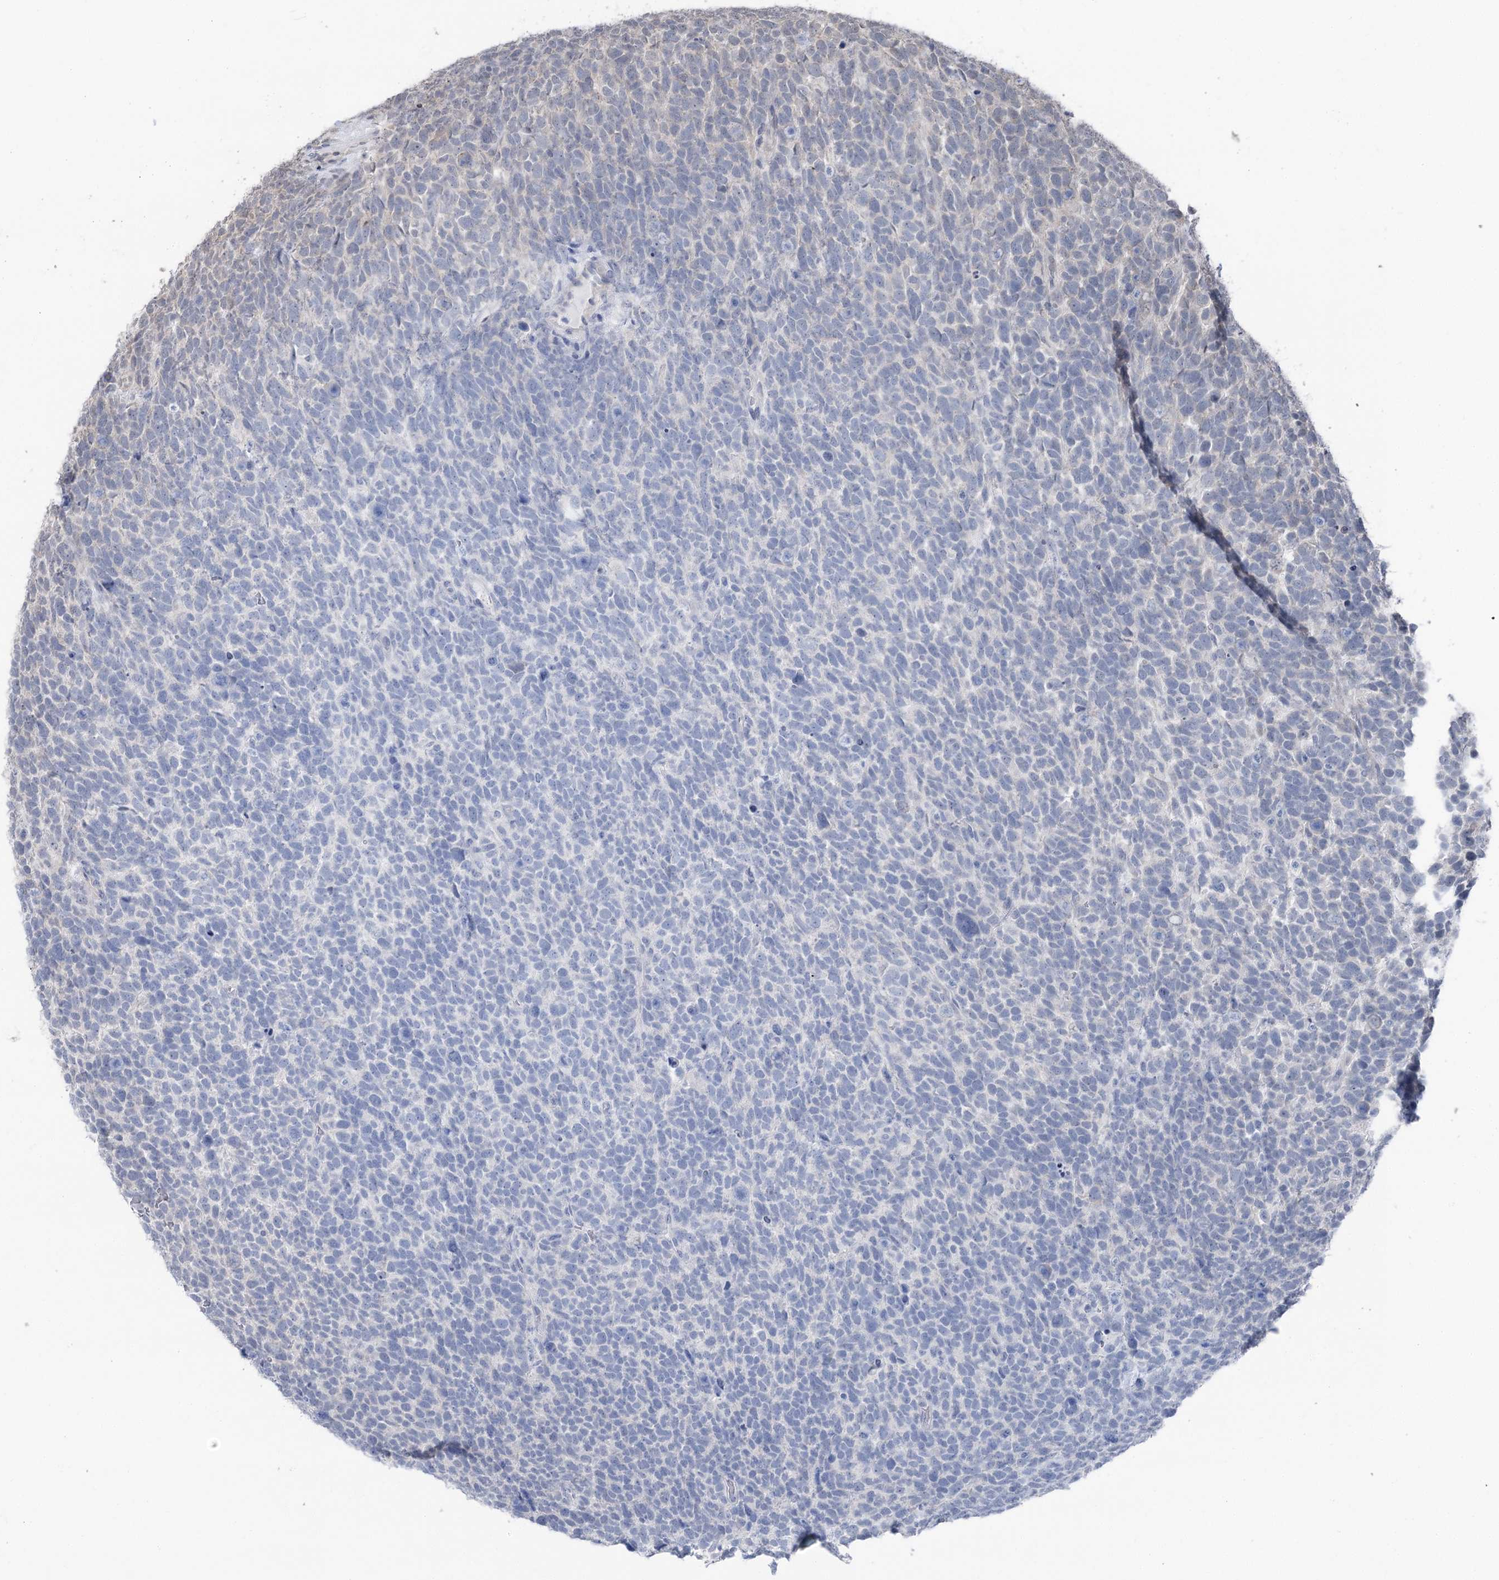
{"staining": {"intensity": "weak", "quantity": "<25%", "location": "cytoplasmic/membranous"}, "tissue": "urothelial cancer", "cell_type": "Tumor cells", "image_type": "cancer", "snomed": [{"axis": "morphology", "description": "Urothelial carcinoma, High grade"}, {"axis": "topography", "description": "Urinary bladder"}], "caption": "Tumor cells show no significant positivity in high-grade urothelial carcinoma.", "gene": "CCSER2", "patient": {"sex": "female", "age": 82}}